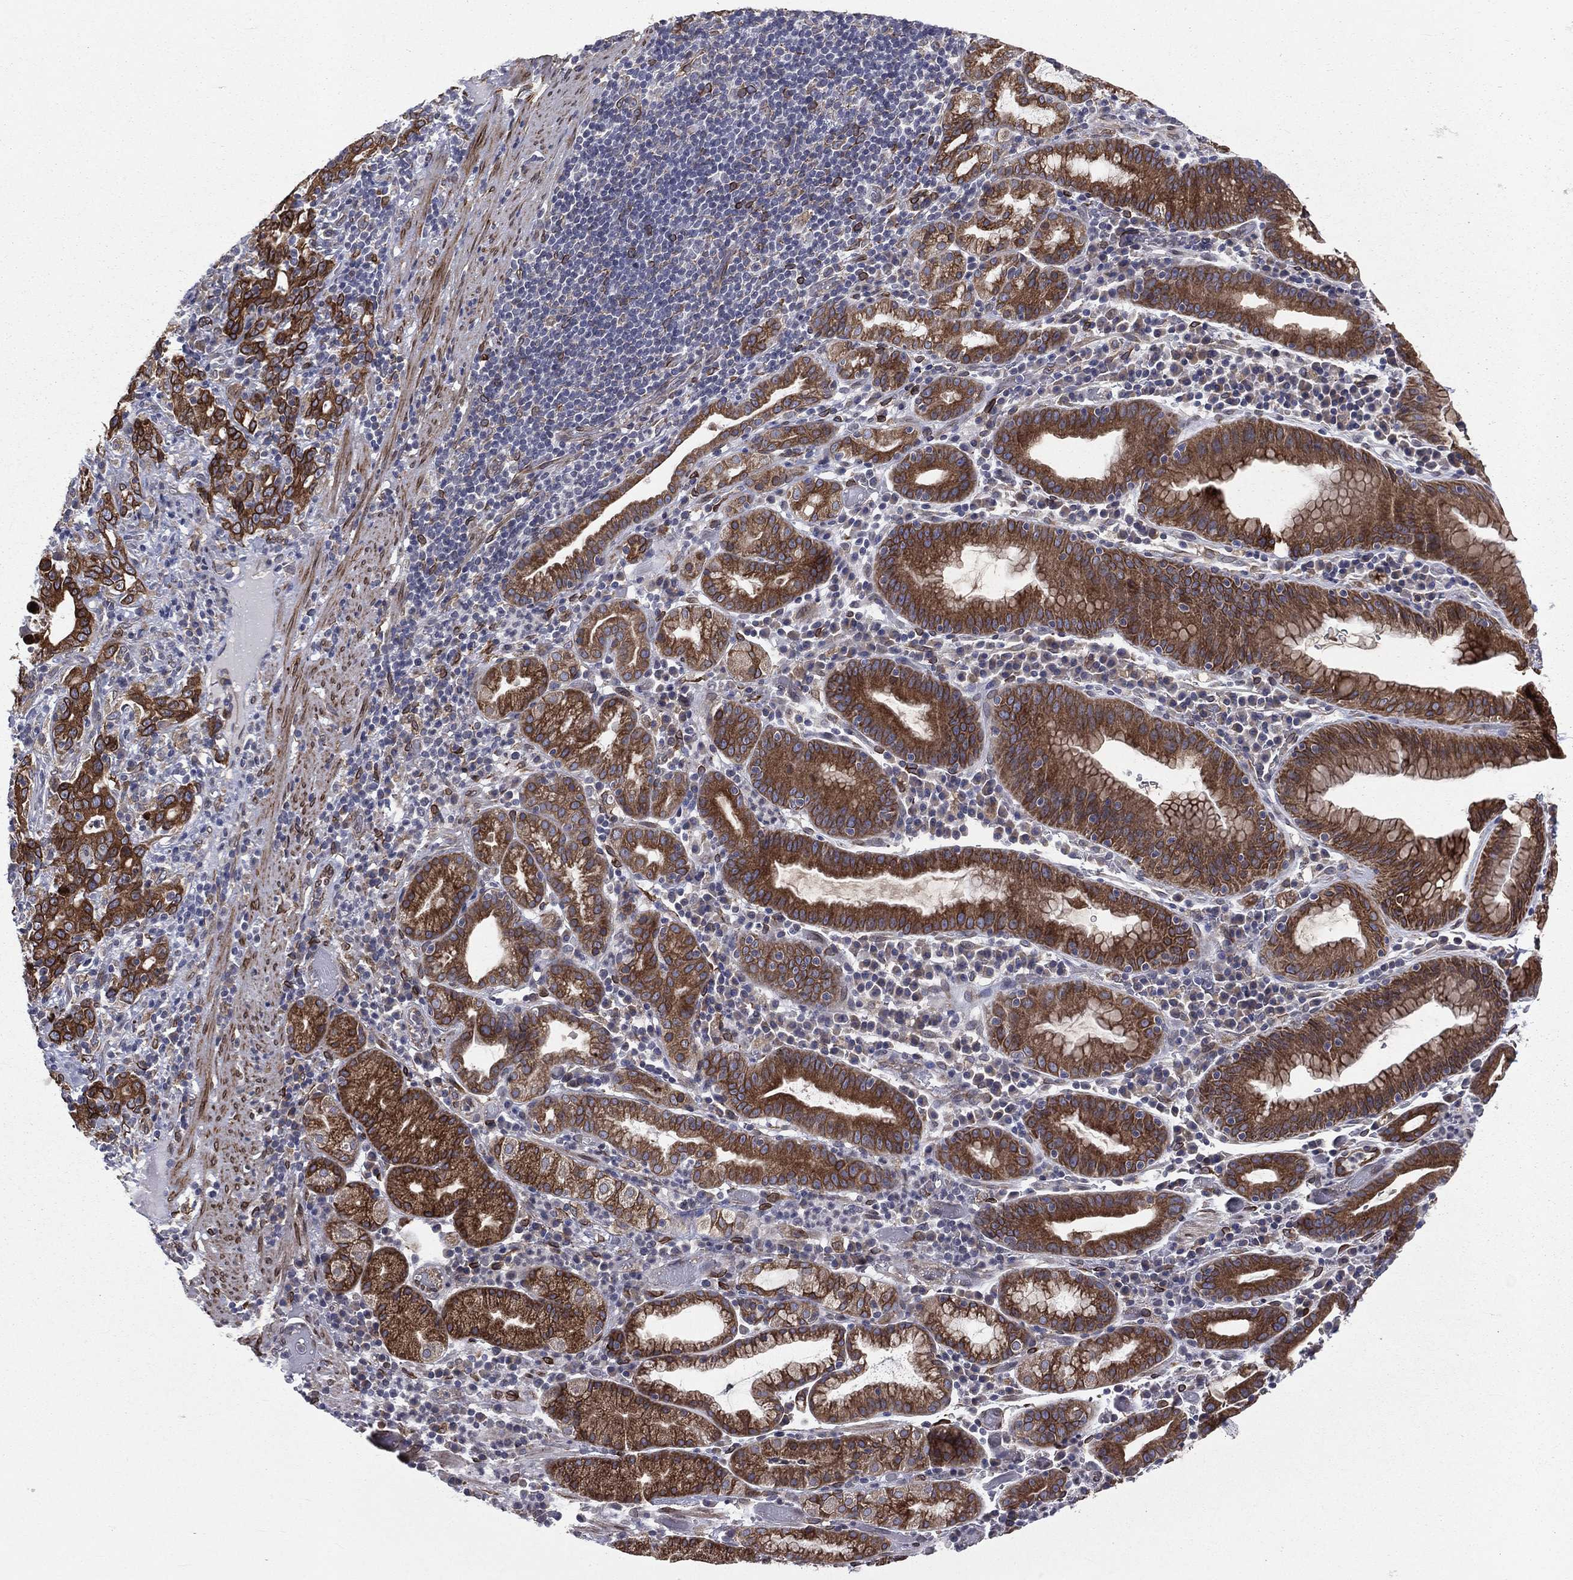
{"staining": {"intensity": "strong", "quantity": ">75%", "location": "cytoplasmic/membranous"}, "tissue": "stomach cancer", "cell_type": "Tumor cells", "image_type": "cancer", "snomed": [{"axis": "morphology", "description": "Adenocarcinoma, NOS"}, {"axis": "topography", "description": "Stomach"}], "caption": "Immunohistochemical staining of human stomach cancer (adenocarcinoma) displays strong cytoplasmic/membranous protein staining in approximately >75% of tumor cells.", "gene": "PGRMC1", "patient": {"sex": "male", "age": 79}}